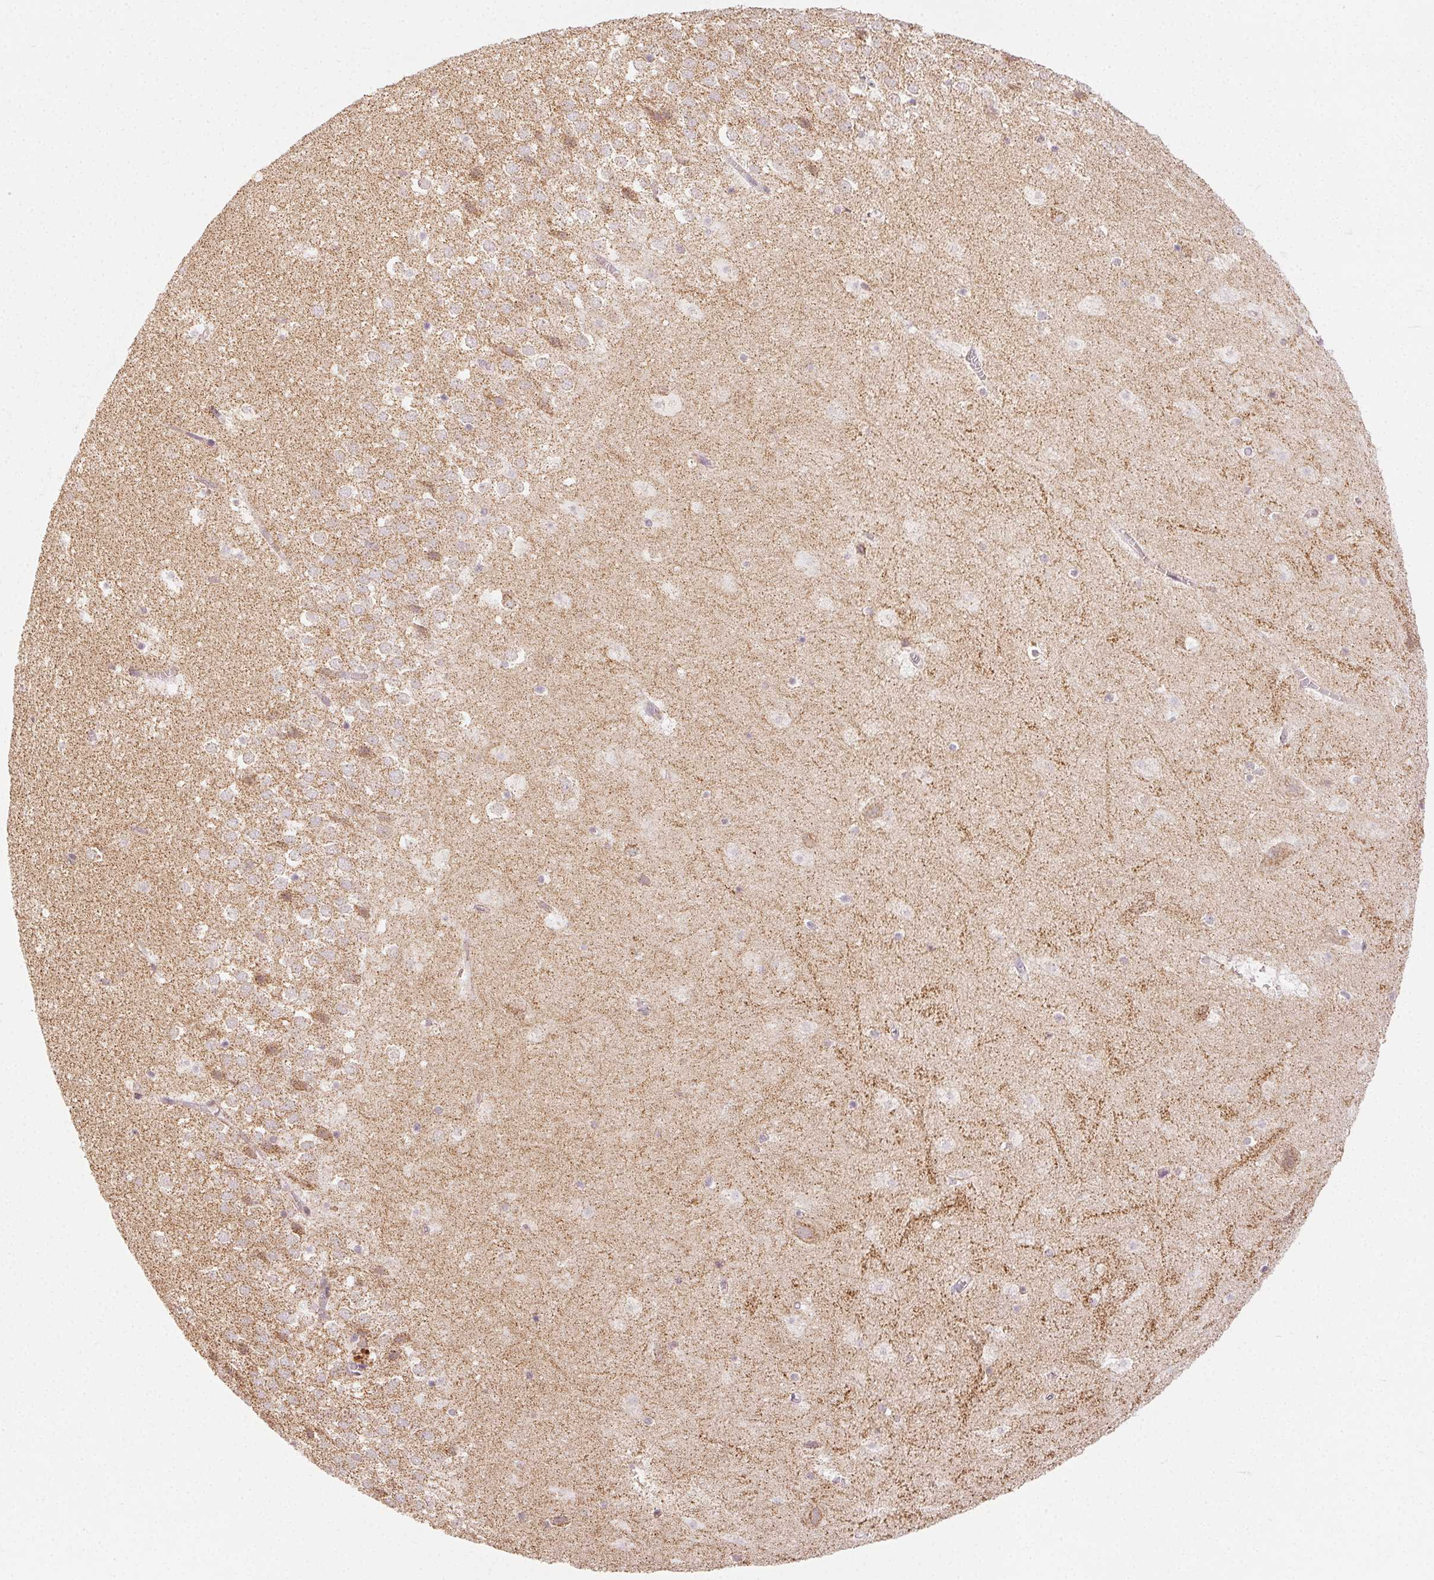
{"staining": {"intensity": "negative", "quantity": "none", "location": "none"}, "tissue": "hippocampus", "cell_type": "Glial cells", "image_type": "normal", "snomed": [{"axis": "morphology", "description": "Normal tissue, NOS"}, {"axis": "topography", "description": "Hippocampus"}], "caption": "Glial cells show no significant protein expression in normal hippocampus. (DAB (3,3'-diaminobenzidine) immunohistochemistry, high magnification).", "gene": "CLASP1", "patient": {"sex": "female", "age": 42}}